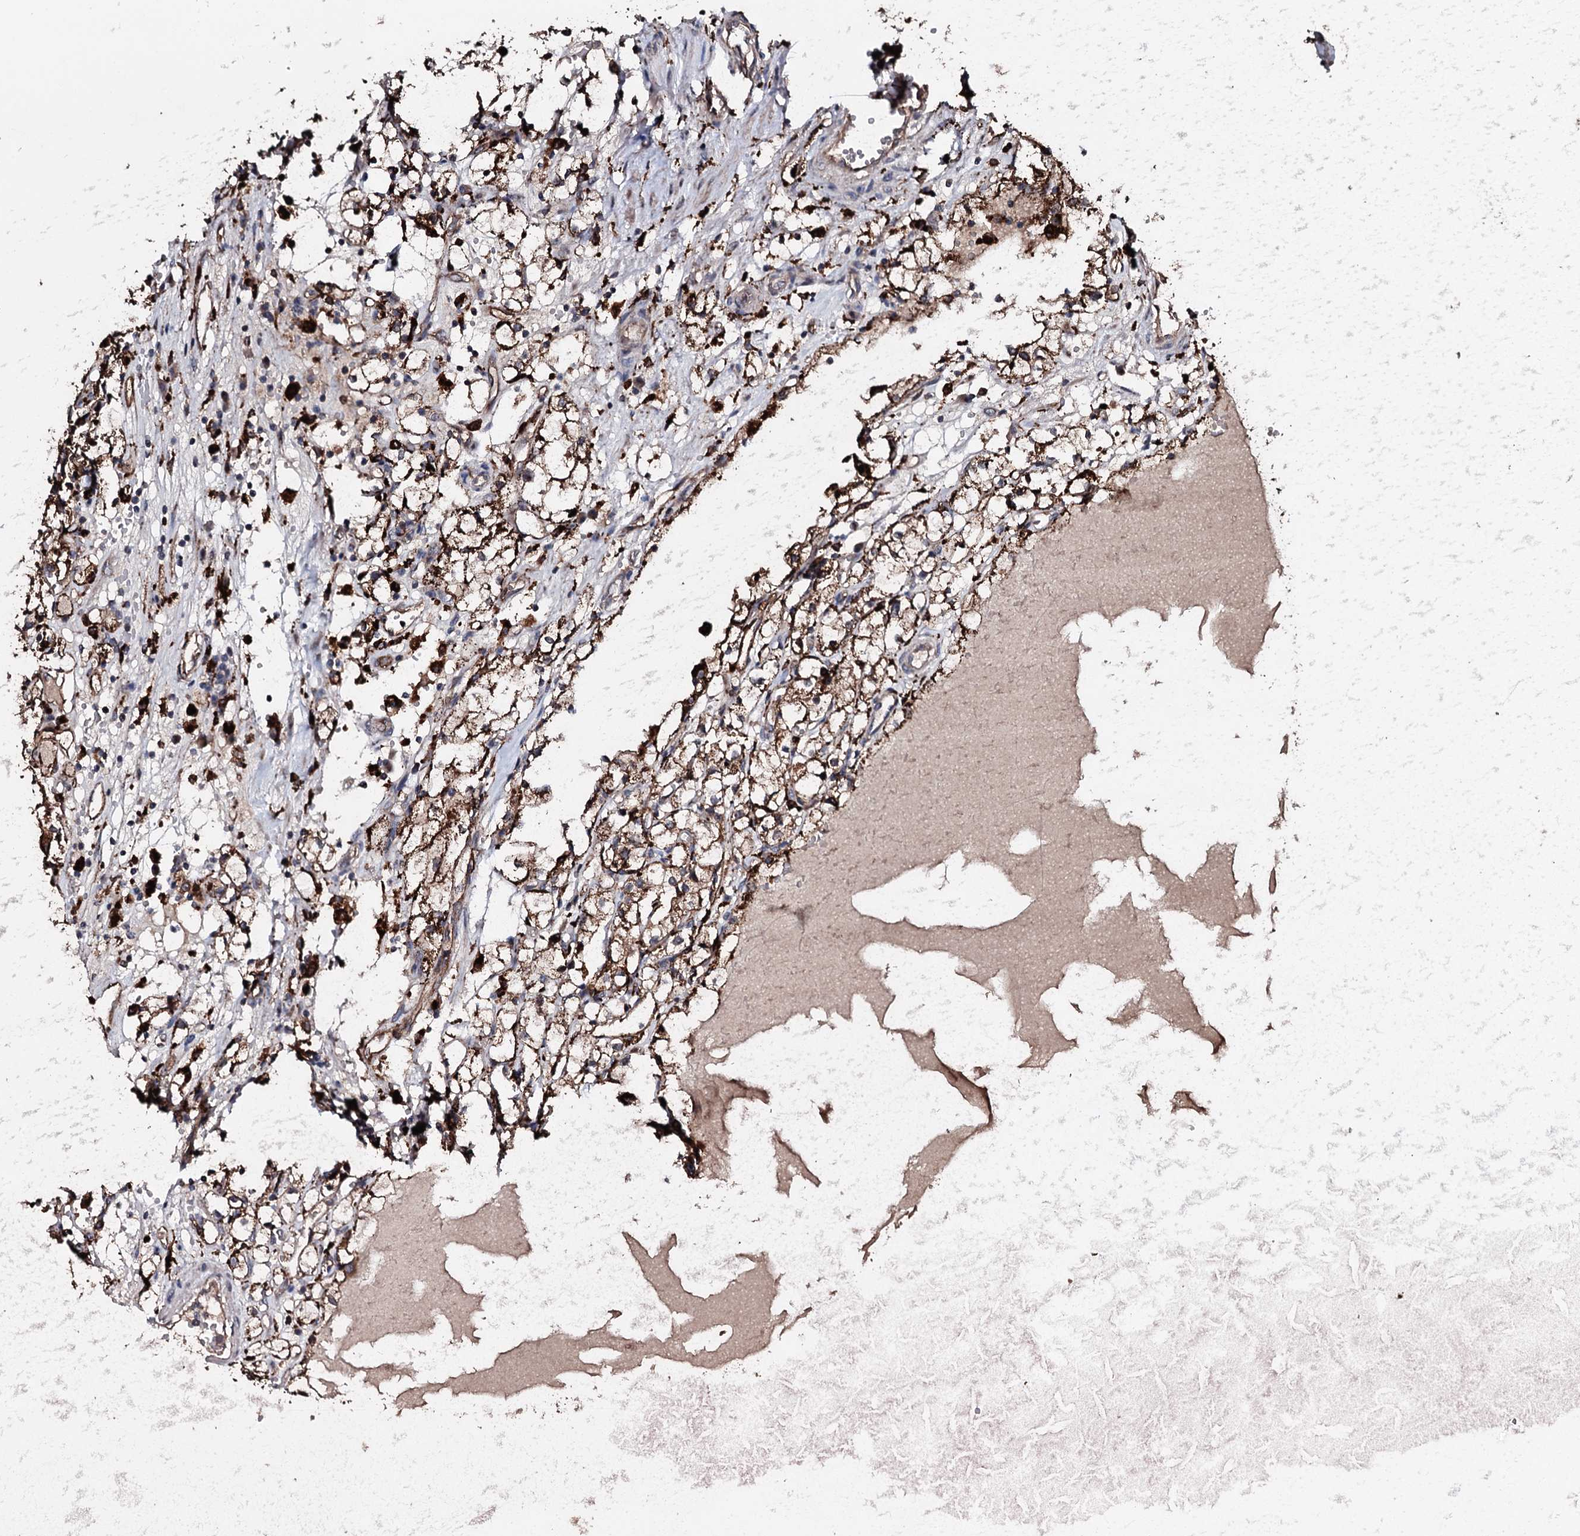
{"staining": {"intensity": "moderate", "quantity": ">75%", "location": "cytoplasmic/membranous"}, "tissue": "renal cancer", "cell_type": "Tumor cells", "image_type": "cancer", "snomed": [{"axis": "morphology", "description": "Adenocarcinoma, NOS"}, {"axis": "topography", "description": "Kidney"}], "caption": "IHC of human renal cancer (adenocarcinoma) demonstrates medium levels of moderate cytoplasmic/membranous expression in approximately >75% of tumor cells. Nuclei are stained in blue.", "gene": "TPGS2", "patient": {"sex": "male", "age": 56}}